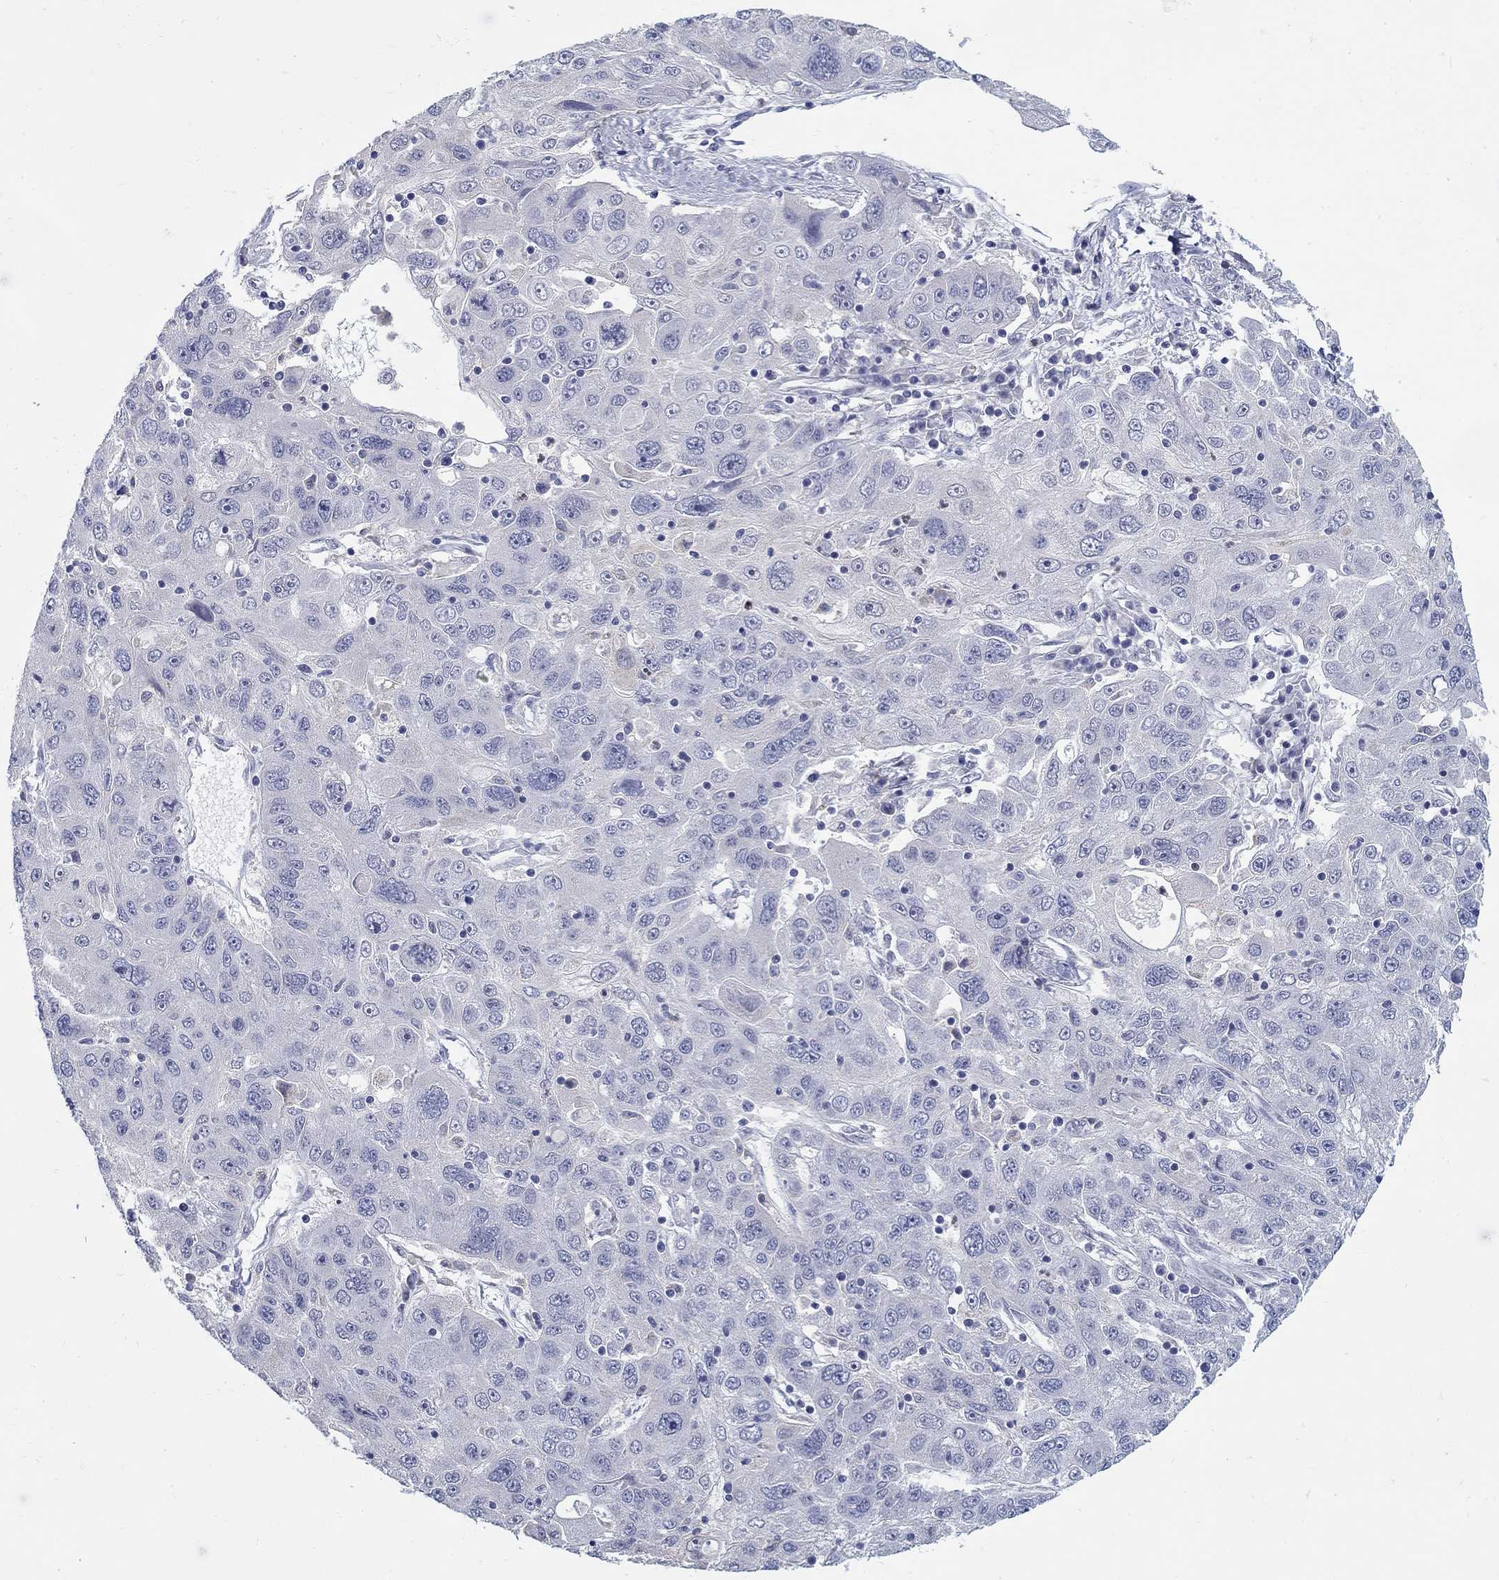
{"staining": {"intensity": "negative", "quantity": "none", "location": "none"}, "tissue": "stomach cancer", "cell_type": "Tumor cells", "image_type": "cancer", "snomed": [{"axis": "morphology", "description": "Adenocarcinoma, NOS"}, {"axis": "topography", "description": "Stomach"}], "caption": "DAB immunohistochemical staining of human stomach adenocarcinoma reveals no significant staining in tumor cells.", "gene": "ABCA4", "patient": {"sex": "male", "age": 56}}